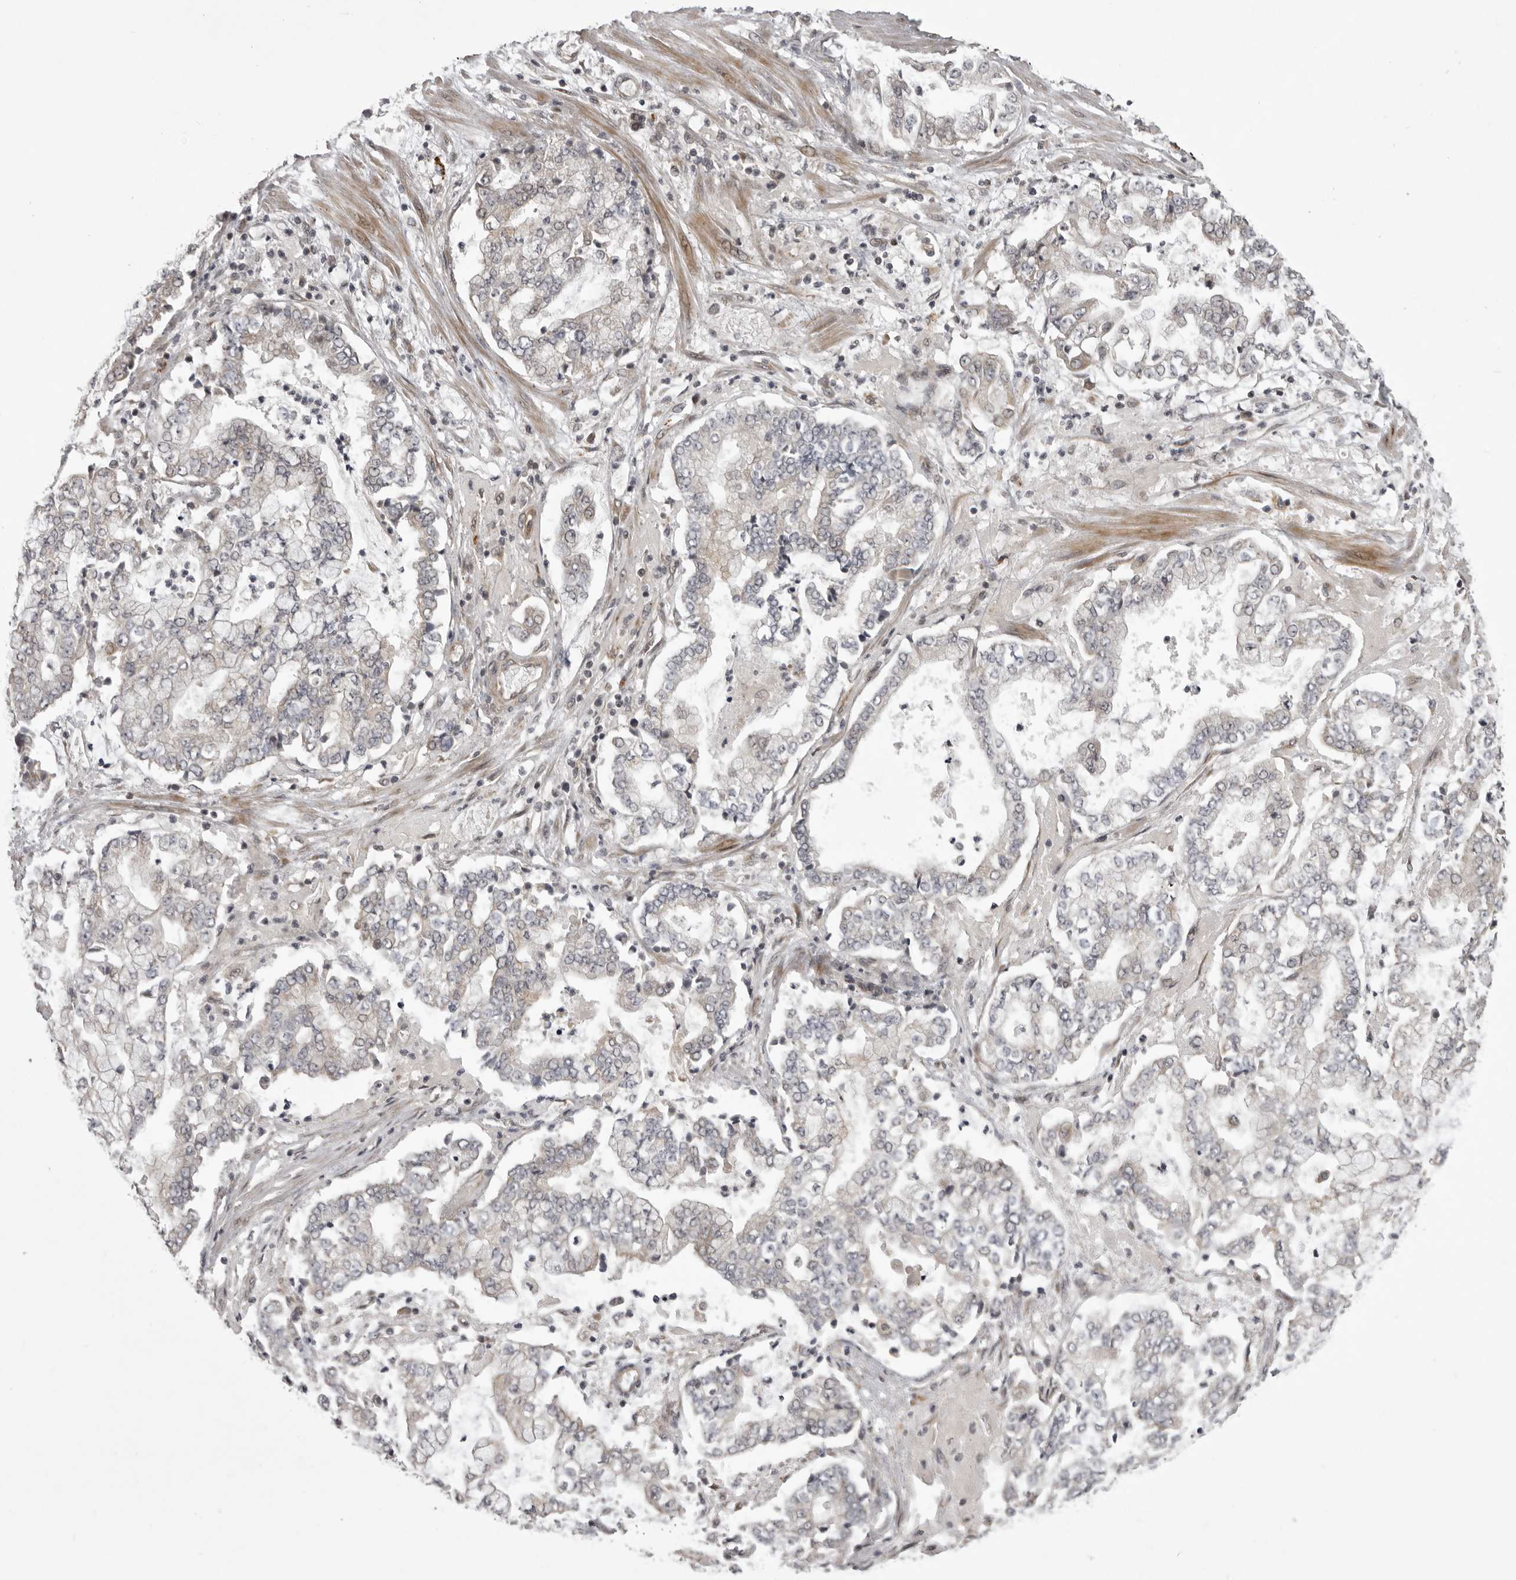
{"staining": {"intensity": "negative", "quantity": "none", "location": "none"}, "tissue": "stomach cancer", "cell_type": "Tumor cells", "image_type": "cancer", "snomed": [{"axis": "morphology", "description": "Adenocarcinoma, NOS"}, {"axis": "topography", "description": "Stomach"}], "caption": "High power microscopy histopathology image of an immunohistochemistry (IHC) histopathology image of stomach adenocarcinoma, revealing no significant staining in tumor cells.", "gene": "C1orf109", "patient": {"sex": "male", "age": 76}}